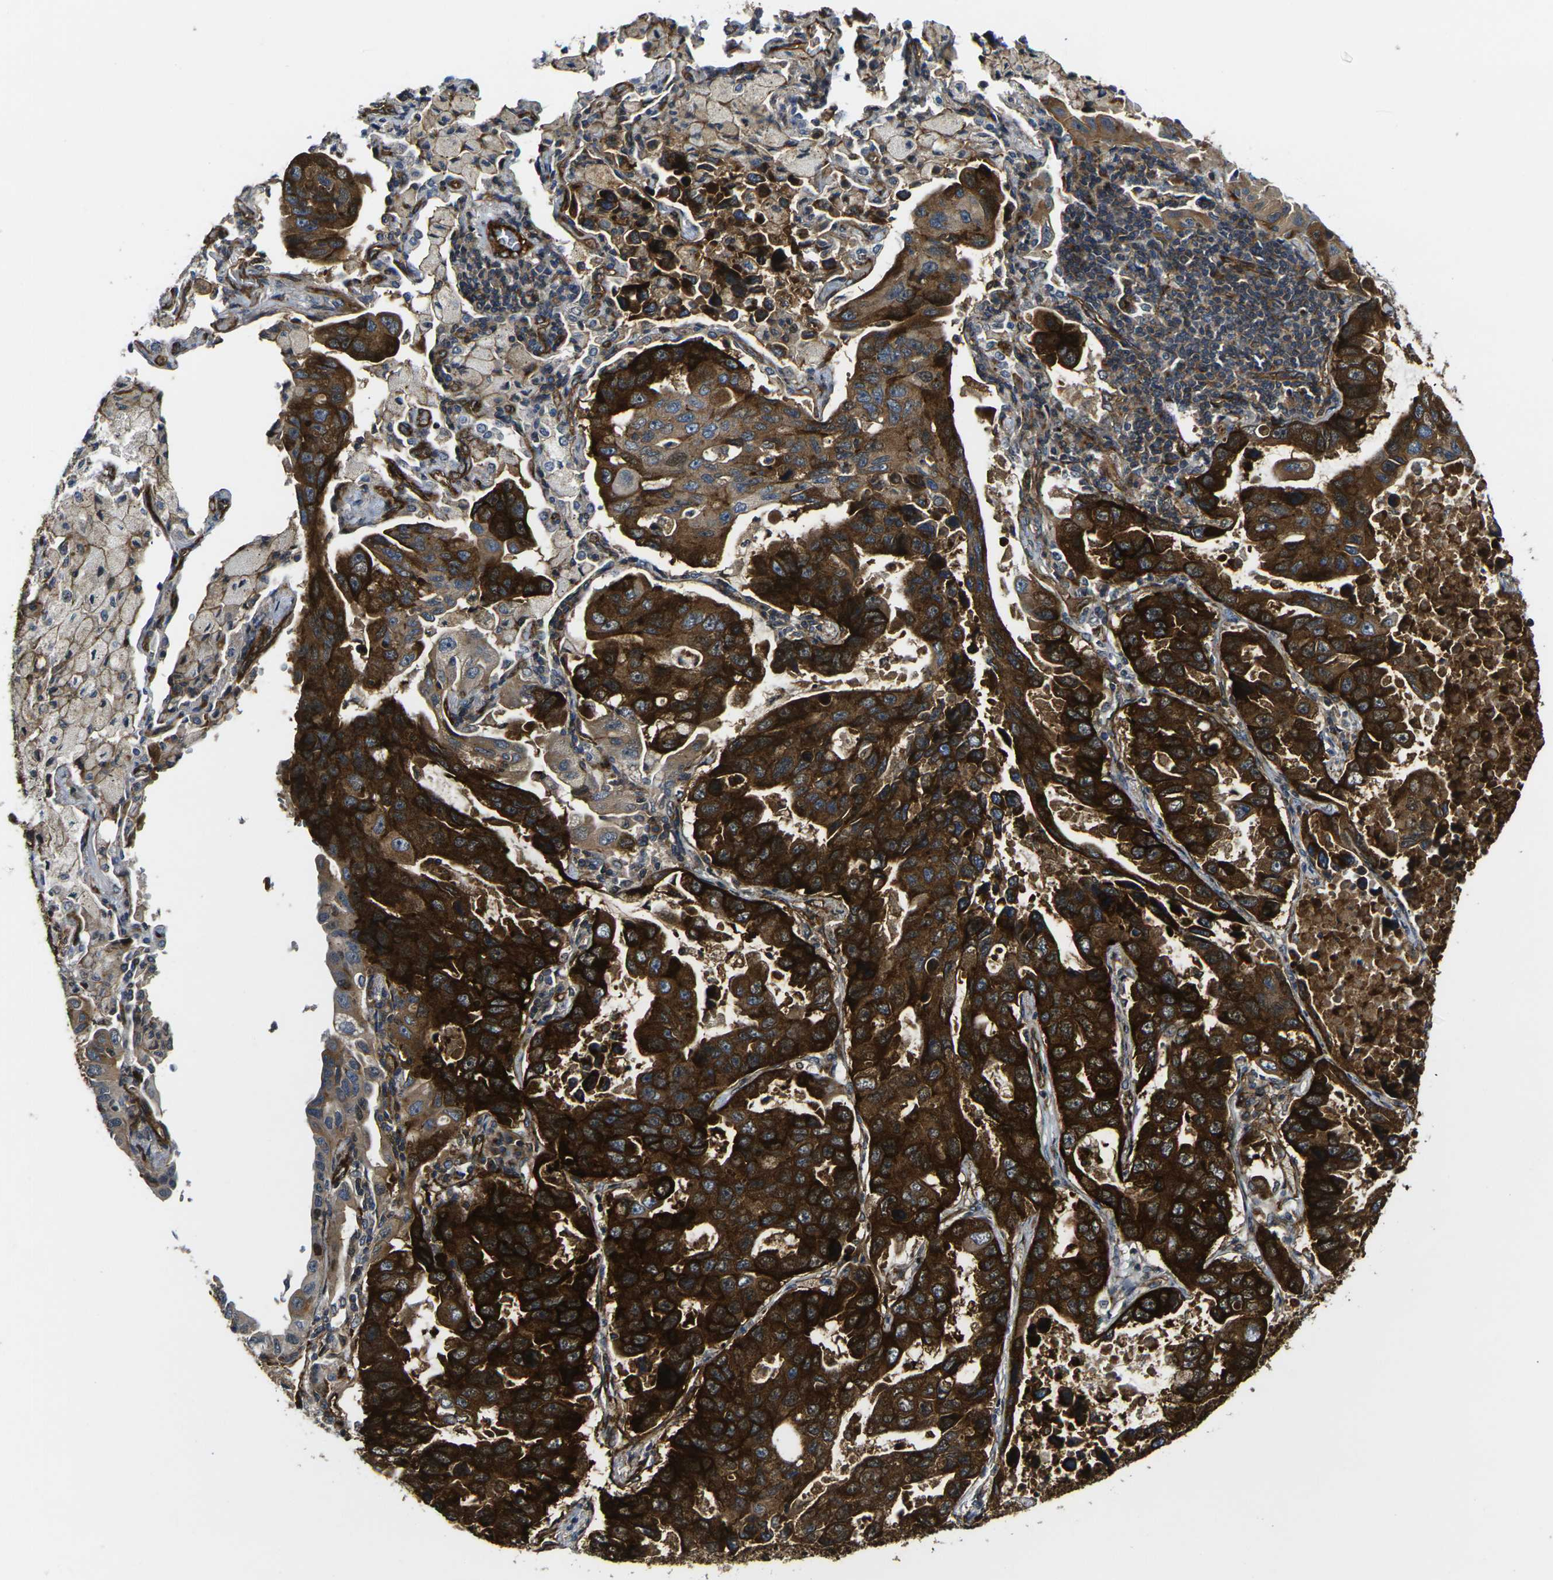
{"staining": {"intensity": "strong", "quantity": ">75%", "location": "cytoplasmic/membranous"}, "tissue": "lung cancer", "cell_type": "Tumor cells", "image_type": "cancer", "snomed": [{"axis": "morphology", "description": "Adenocarcinoma, NOS"}, {"axis": "topography", "description": "Lung"}], "caption": "IHC micrograph of adenocarcinoma (lung) stained for a protein (brown), which reveals high levels of strong cytoplasmic/membranous expression in about >75% of tumor cells.", "gene": "ECE1", "patient": {"sex": "male", "age": 64}}